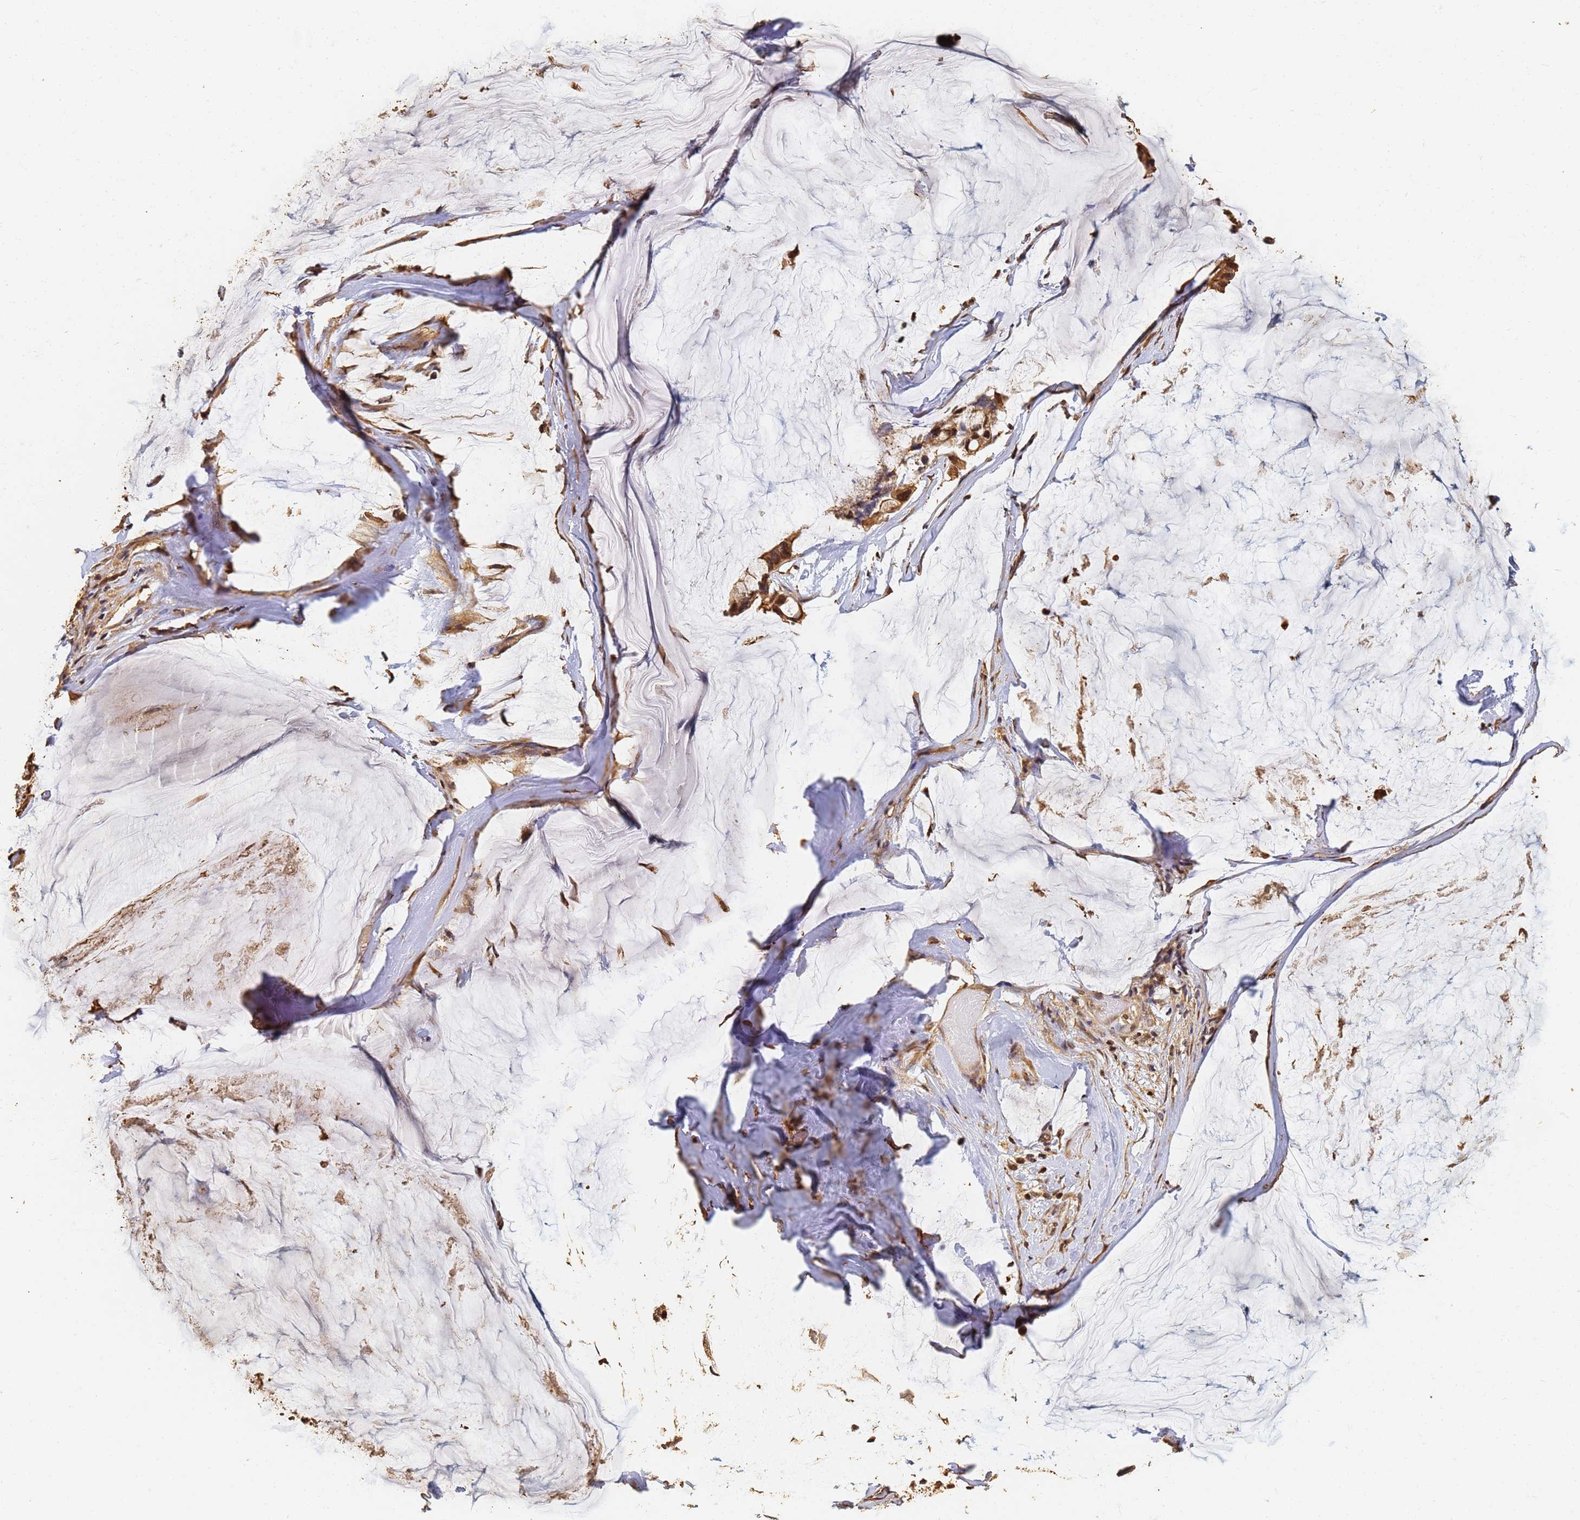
{"staining": {"intensity": "moderate", "quantity": ">75%", "location": "cytoplasmic/membranous,nuclear"}, "tissue": "ovarian cancer", "cell_type": "Tumor cells", "image_type": "cancer", "snomed": [{"axis": "morphology", "description": "Cystadenocarcinoma, mucinous, NOS"}, {"axis": "topography", "description": "Ovary"}], "caption": "Immunohistochemical staining of human ovarian cancer (mucinous cystadenocarcinoma) exhibits medium levels of moderate cytoplasmic/membranous and nuclear staining in about >75% of tumor cells.", "gene": "JAK2", "patient": {"sex": "female", "age": 39}}